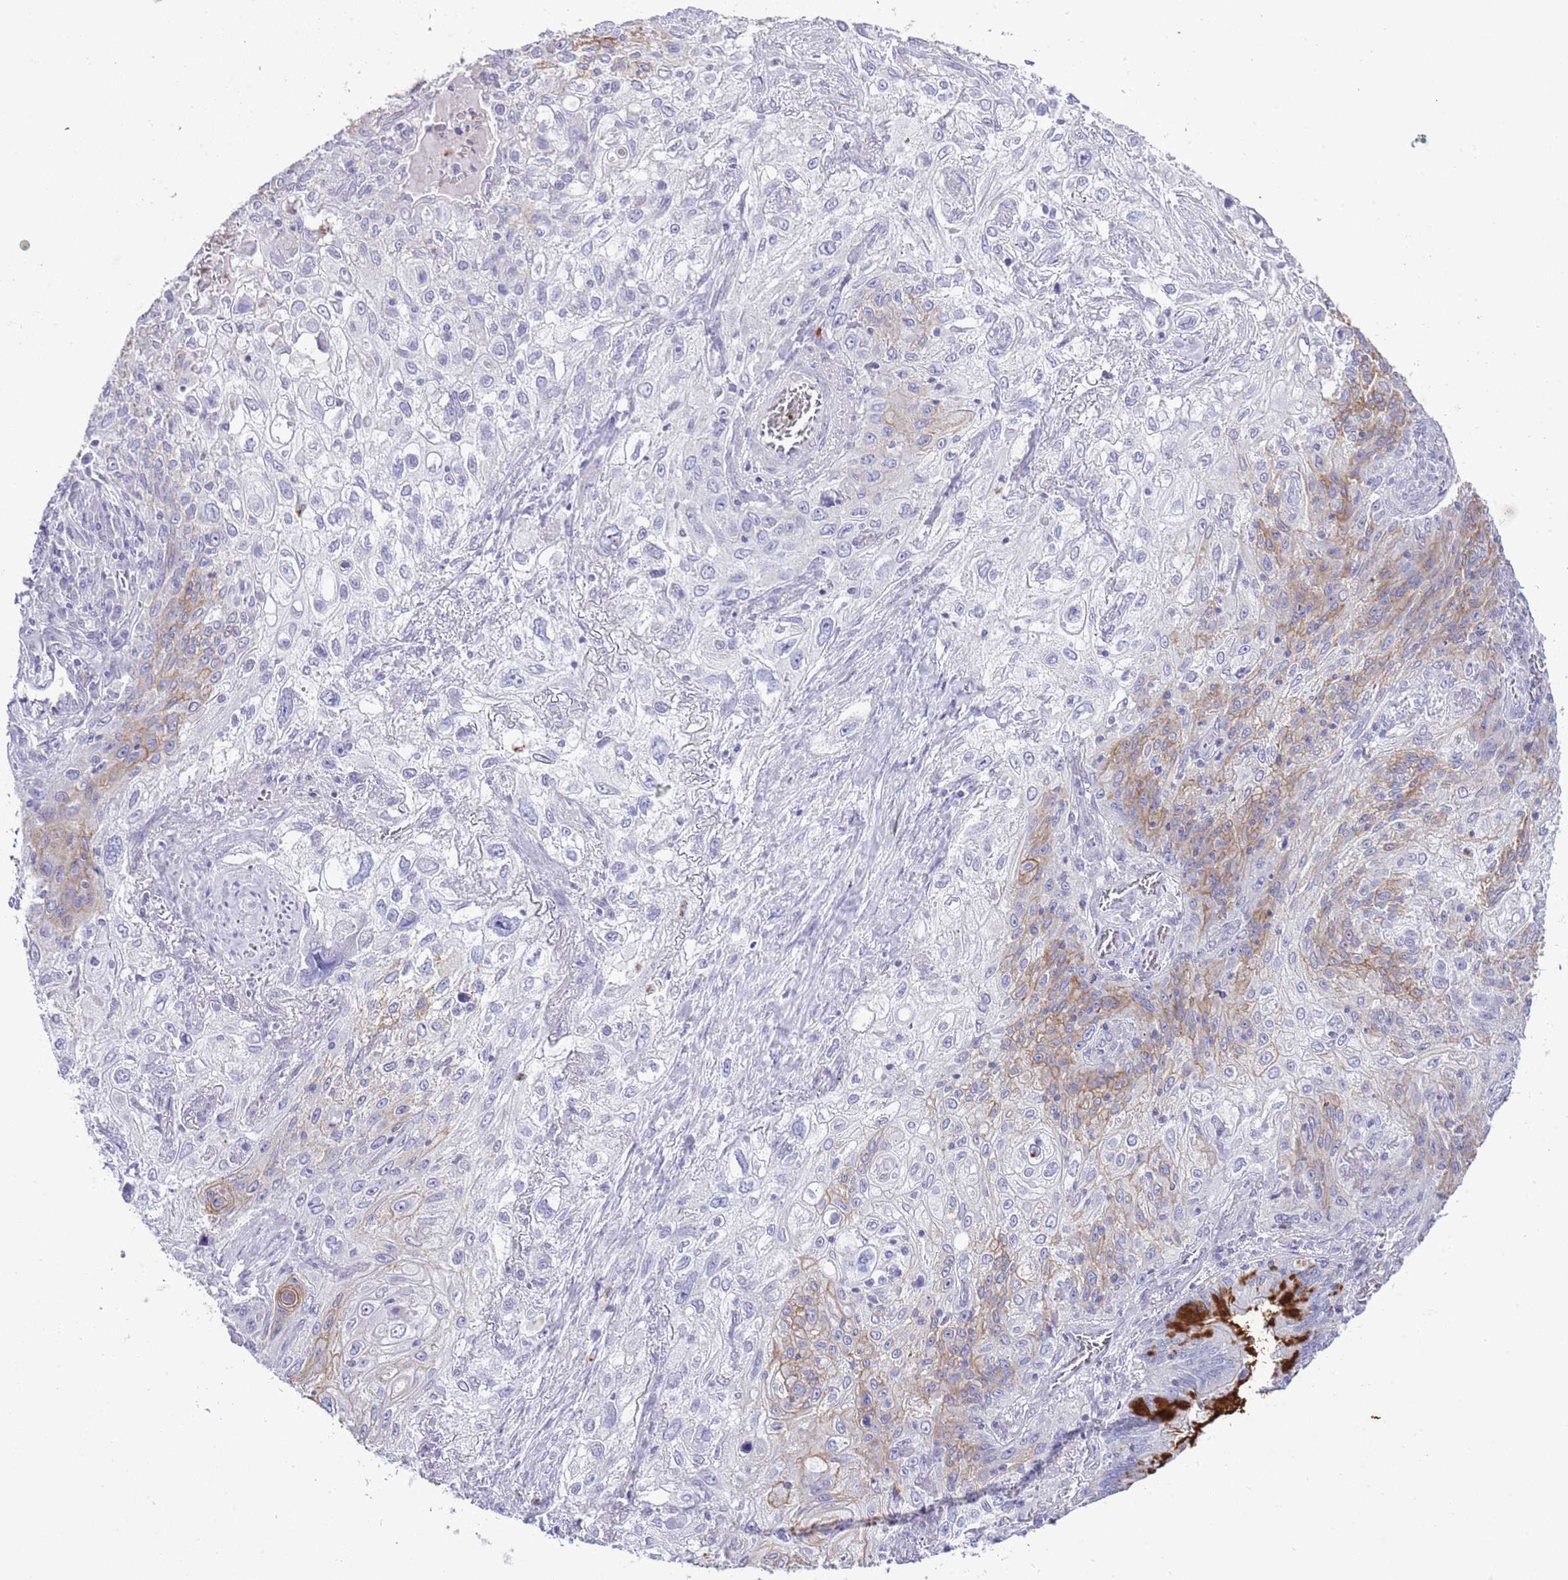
{"staining": {"intensity": "negative", "quantity": "none", "location": "none"}, "tissue": "lung cancer", "cell_type": "Tumor cells", "image_type": "cancer", "snomed": [{"axis": "morphology", "description": "Squamous cell carcinoma, NOS"}, {"axis": "topography", "description": "Lung"}], "caption": "There is no significant staining in tumor cells of lung cancer.", "gene": "OR2Z1", "patient": {"sex": "female", "age": 69}}